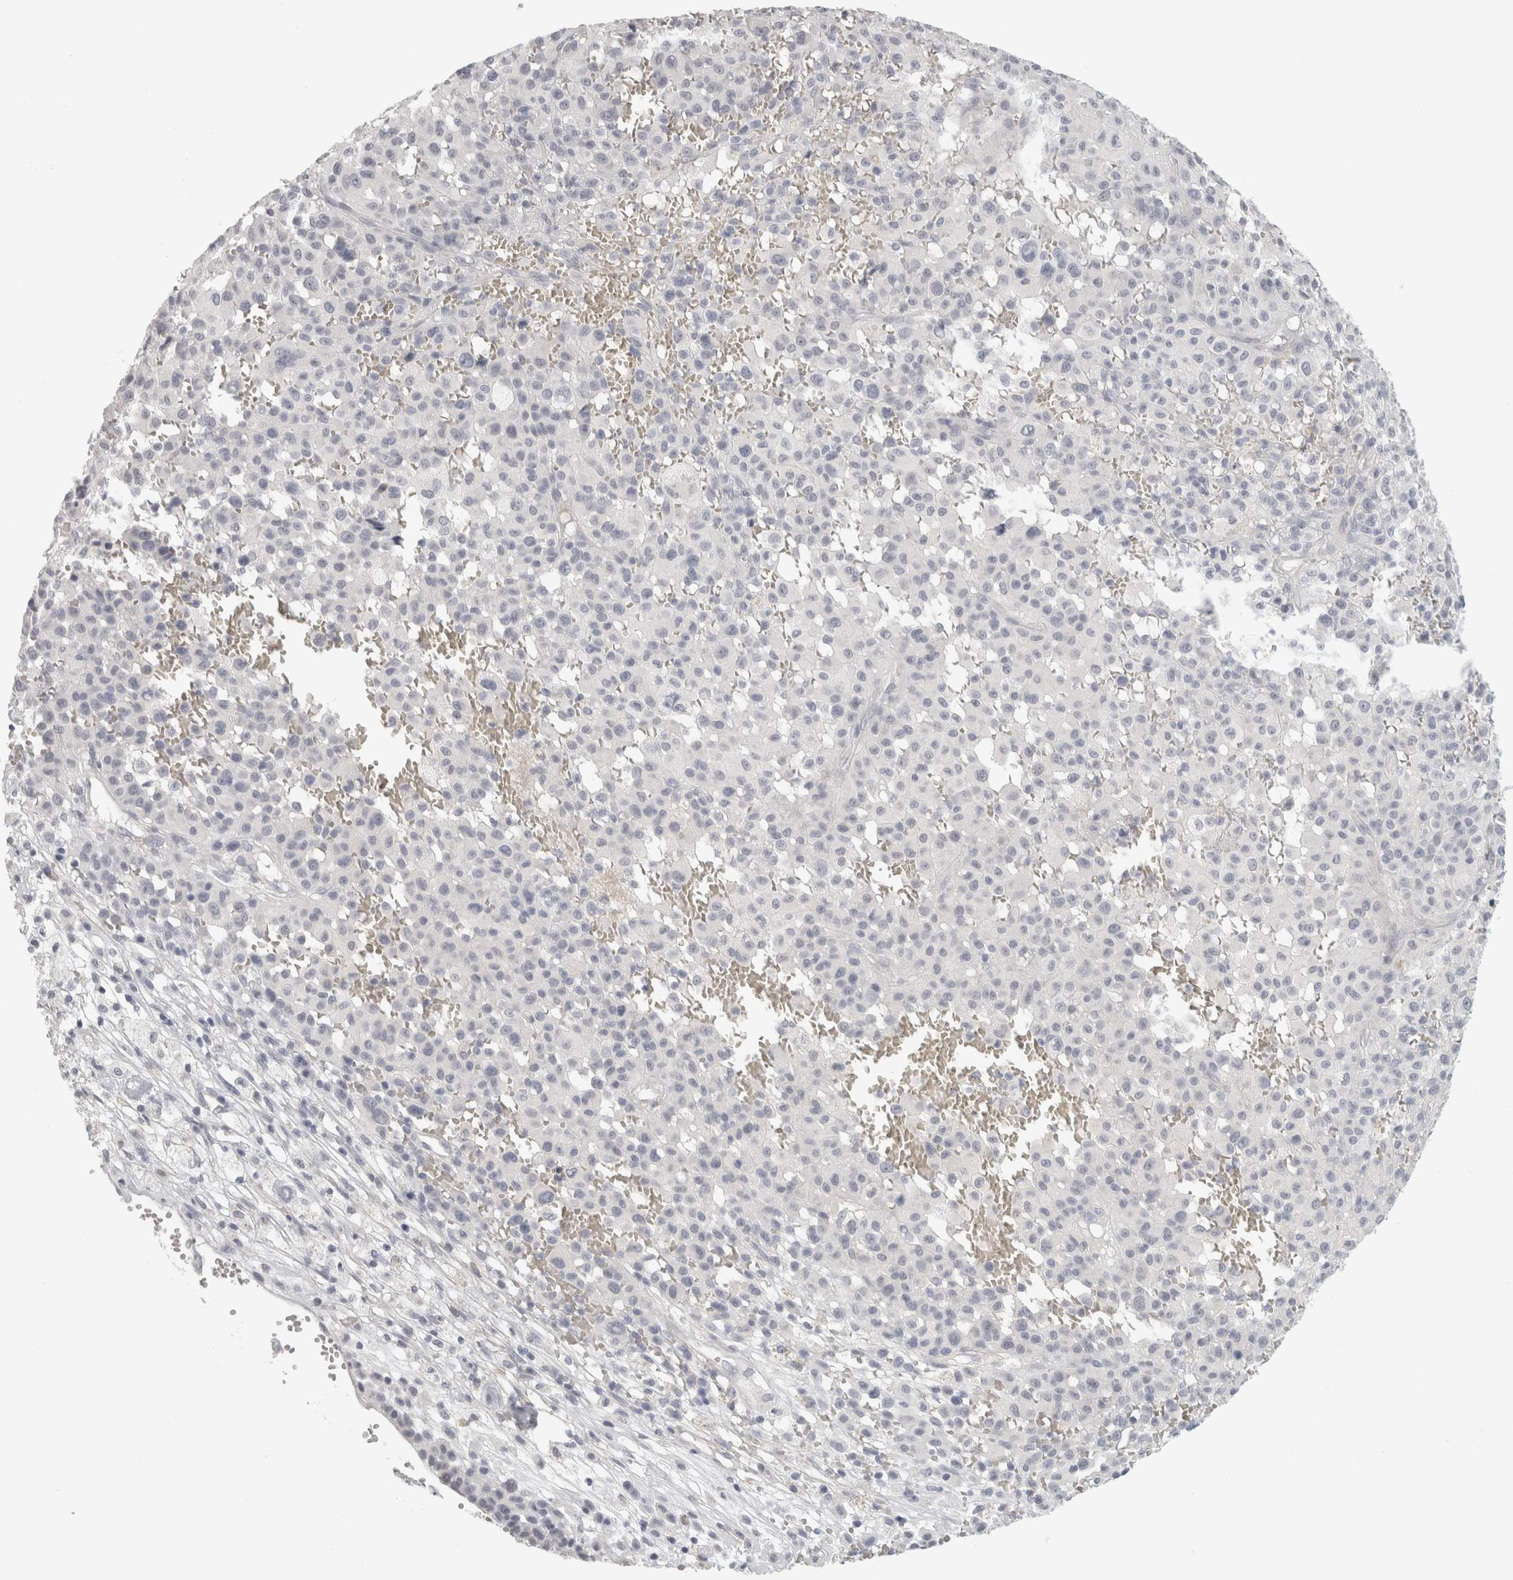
{"staining": {"intensity": "negative", "quantity": "none", "location": "none"}, "tissue": "melanoma", "cell_type": "Tumor cells", "image_type": "cancer", "snomed": [{"axis": "morphology", "description": "Malignant melanoma, Metastatic site"}, {"axis": "topography", "description": "Skin"}], "caption": "DAB (3,3'-diaminobenzidine) immunohistochemical staining of malignant melanoma (metastatic site) demonstrates no significant staining in tumor cells. (Stains: DAB (3,3'-diaminobenzidine) immunohistochemistry with hematoxylin counter stain, Microscopy: brightfield microscopy at high magnification).", "gene": "FBLIM1", "patient": {"sex": "female", "age": 74}}